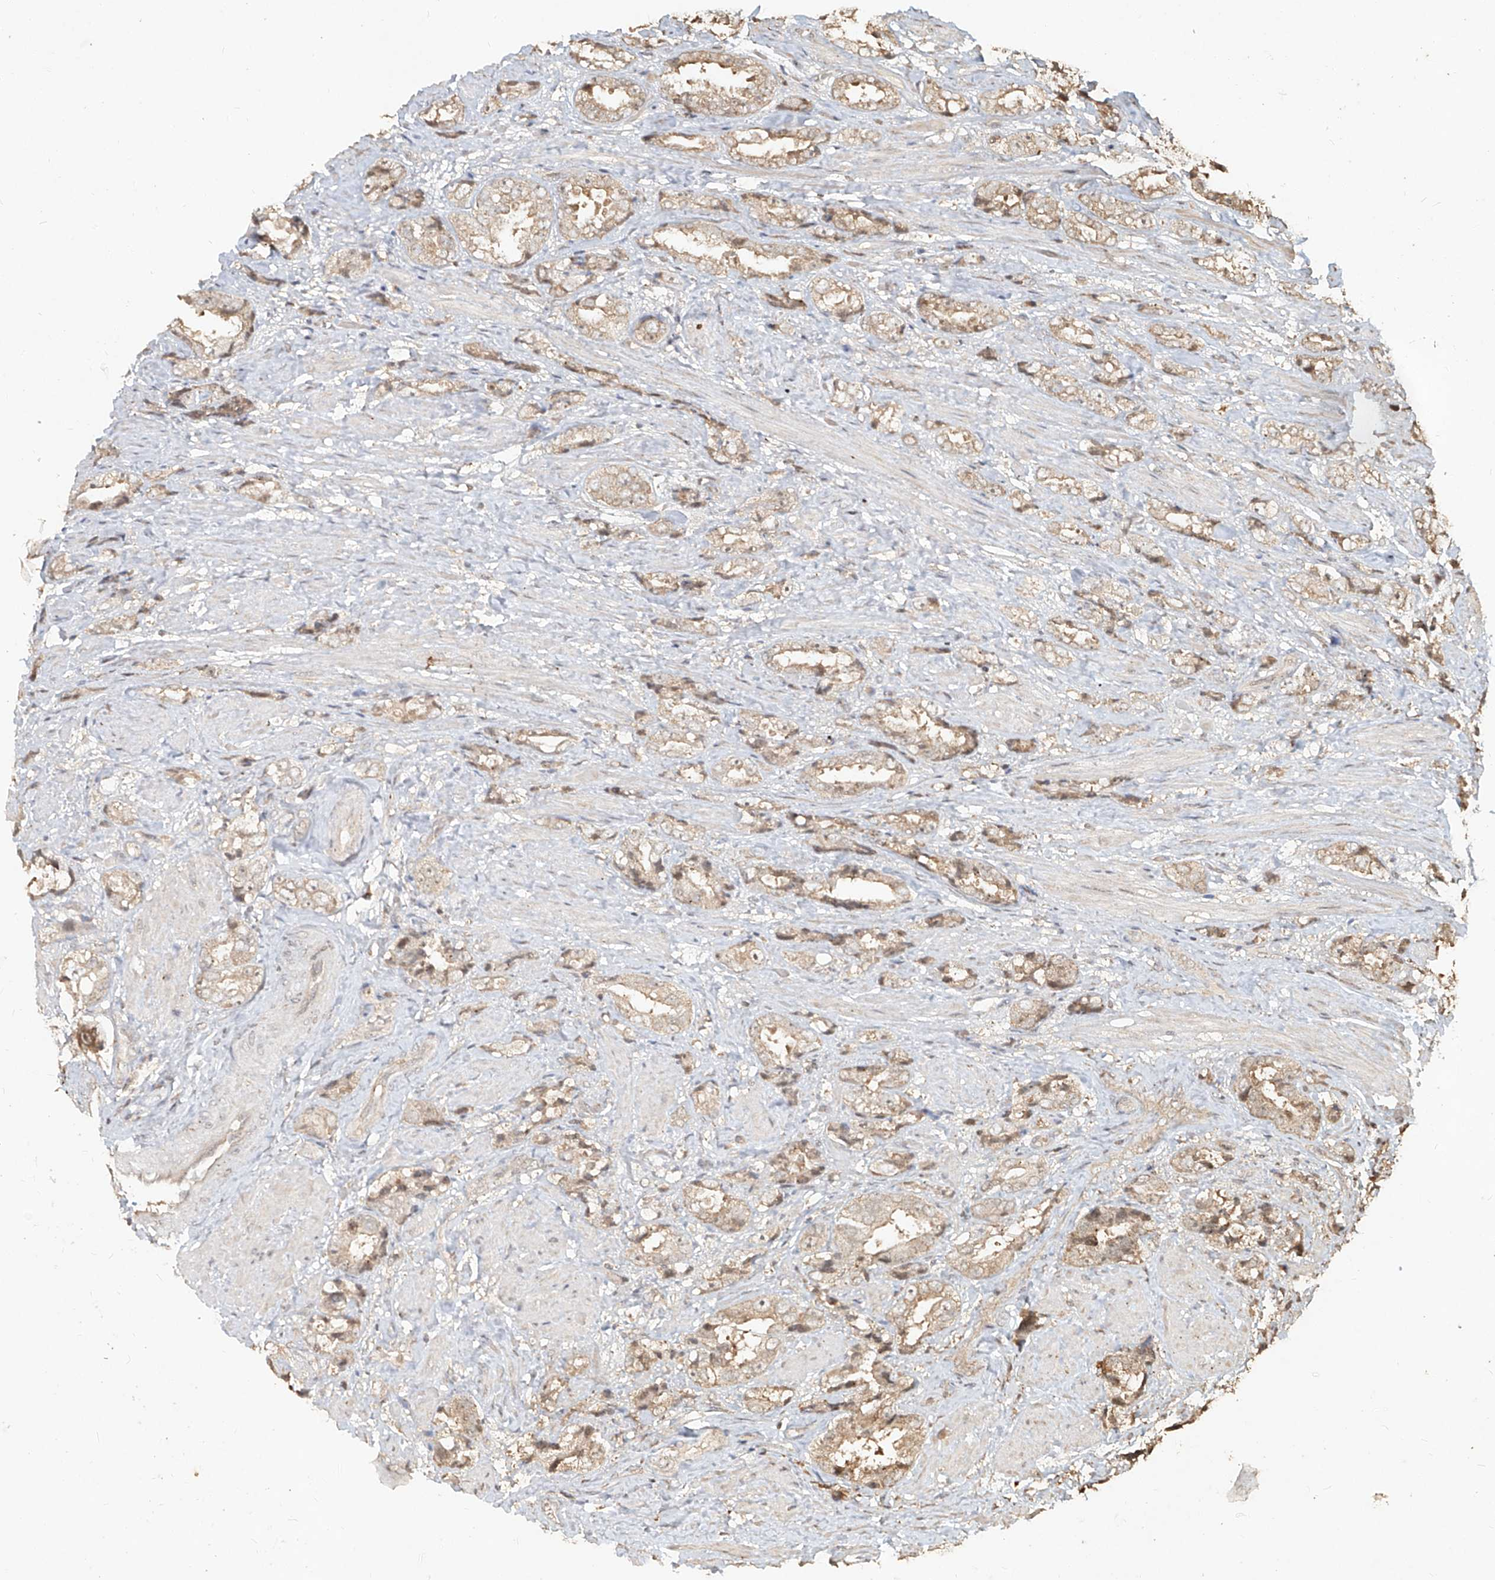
{"staining": {"intensity": "weak", "quantity": ">75%", "location": "cytoplasmic/membranous"}, "tissue": "prostate cancer", "cell_type": "Tumor cells", "image_type": "cancer", "snomed": [{"axis": "morphology", "description": "Adenocarcinoma, High grade"}, {"axis": "topography", "description": "Prostate"}], "caption": "IHC micrograph of prostate cancer stained for a protein (brown), which shows low levels of weak cytoplasmic/membranous expression in about >75% of tumor cells.", "gene": "UBE2K", "patient": {"sex": "male", "age": 61}}